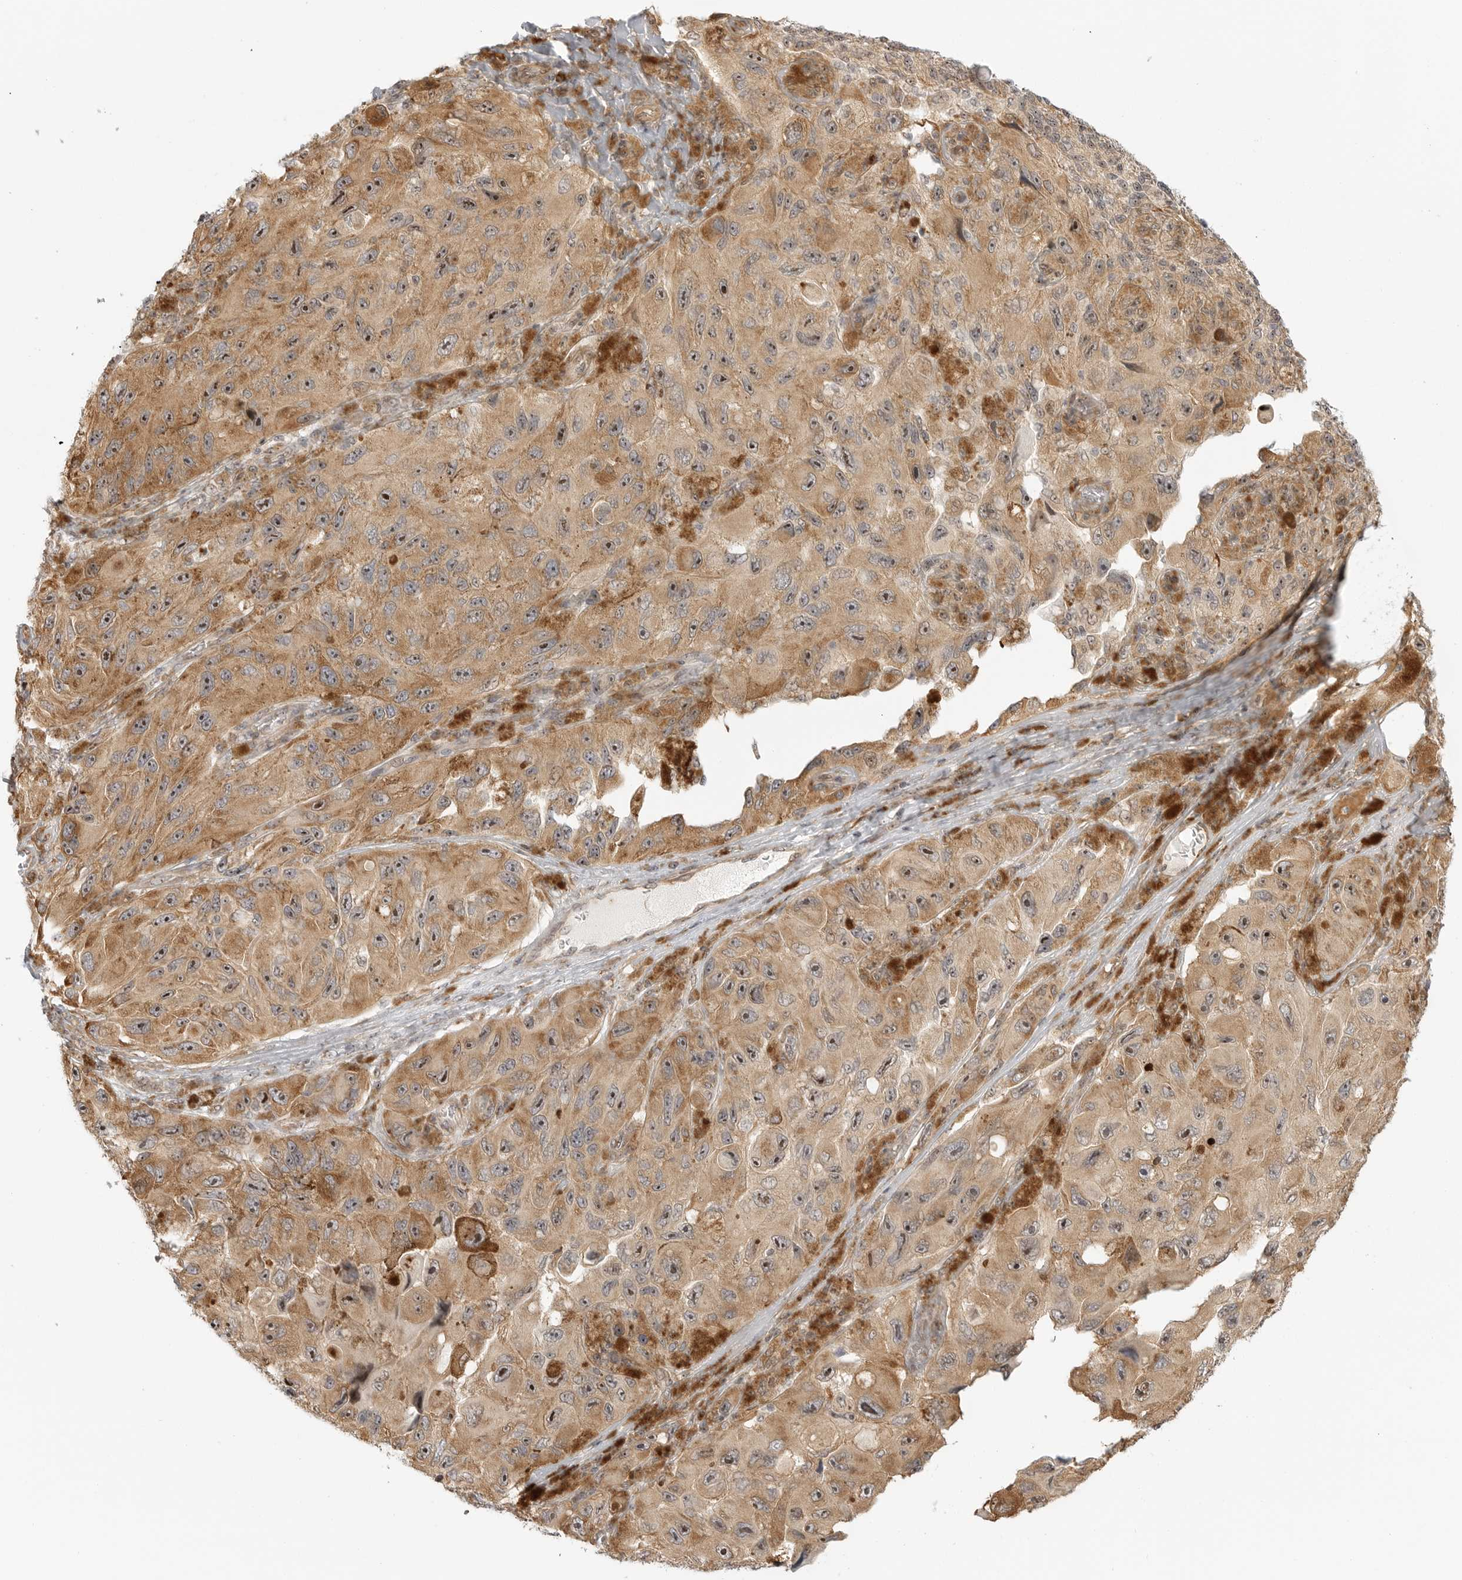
{"staining": {"intensity": "moderate", "quantity": ">75%", "location": "cytoplasmic/membranous,nuclear"}, "tissue": "melanoma", "cell_type": "Tumor cells", "image_type": "cancer", "snomed": [{"axis": "morphology", "description": "Malignant melanoma, NOS"}, {"axis": "topography", "description": "Skin"}], "caption": "The photomicrograph demonstrates immunohistochemical staining of melanoma. There is moderate cytoplasmic/membranous and nuclear staining is present in about >75% of tumor cells.", "gene": "DSCC1", "patient": {"sex": "female", "age": 73}}